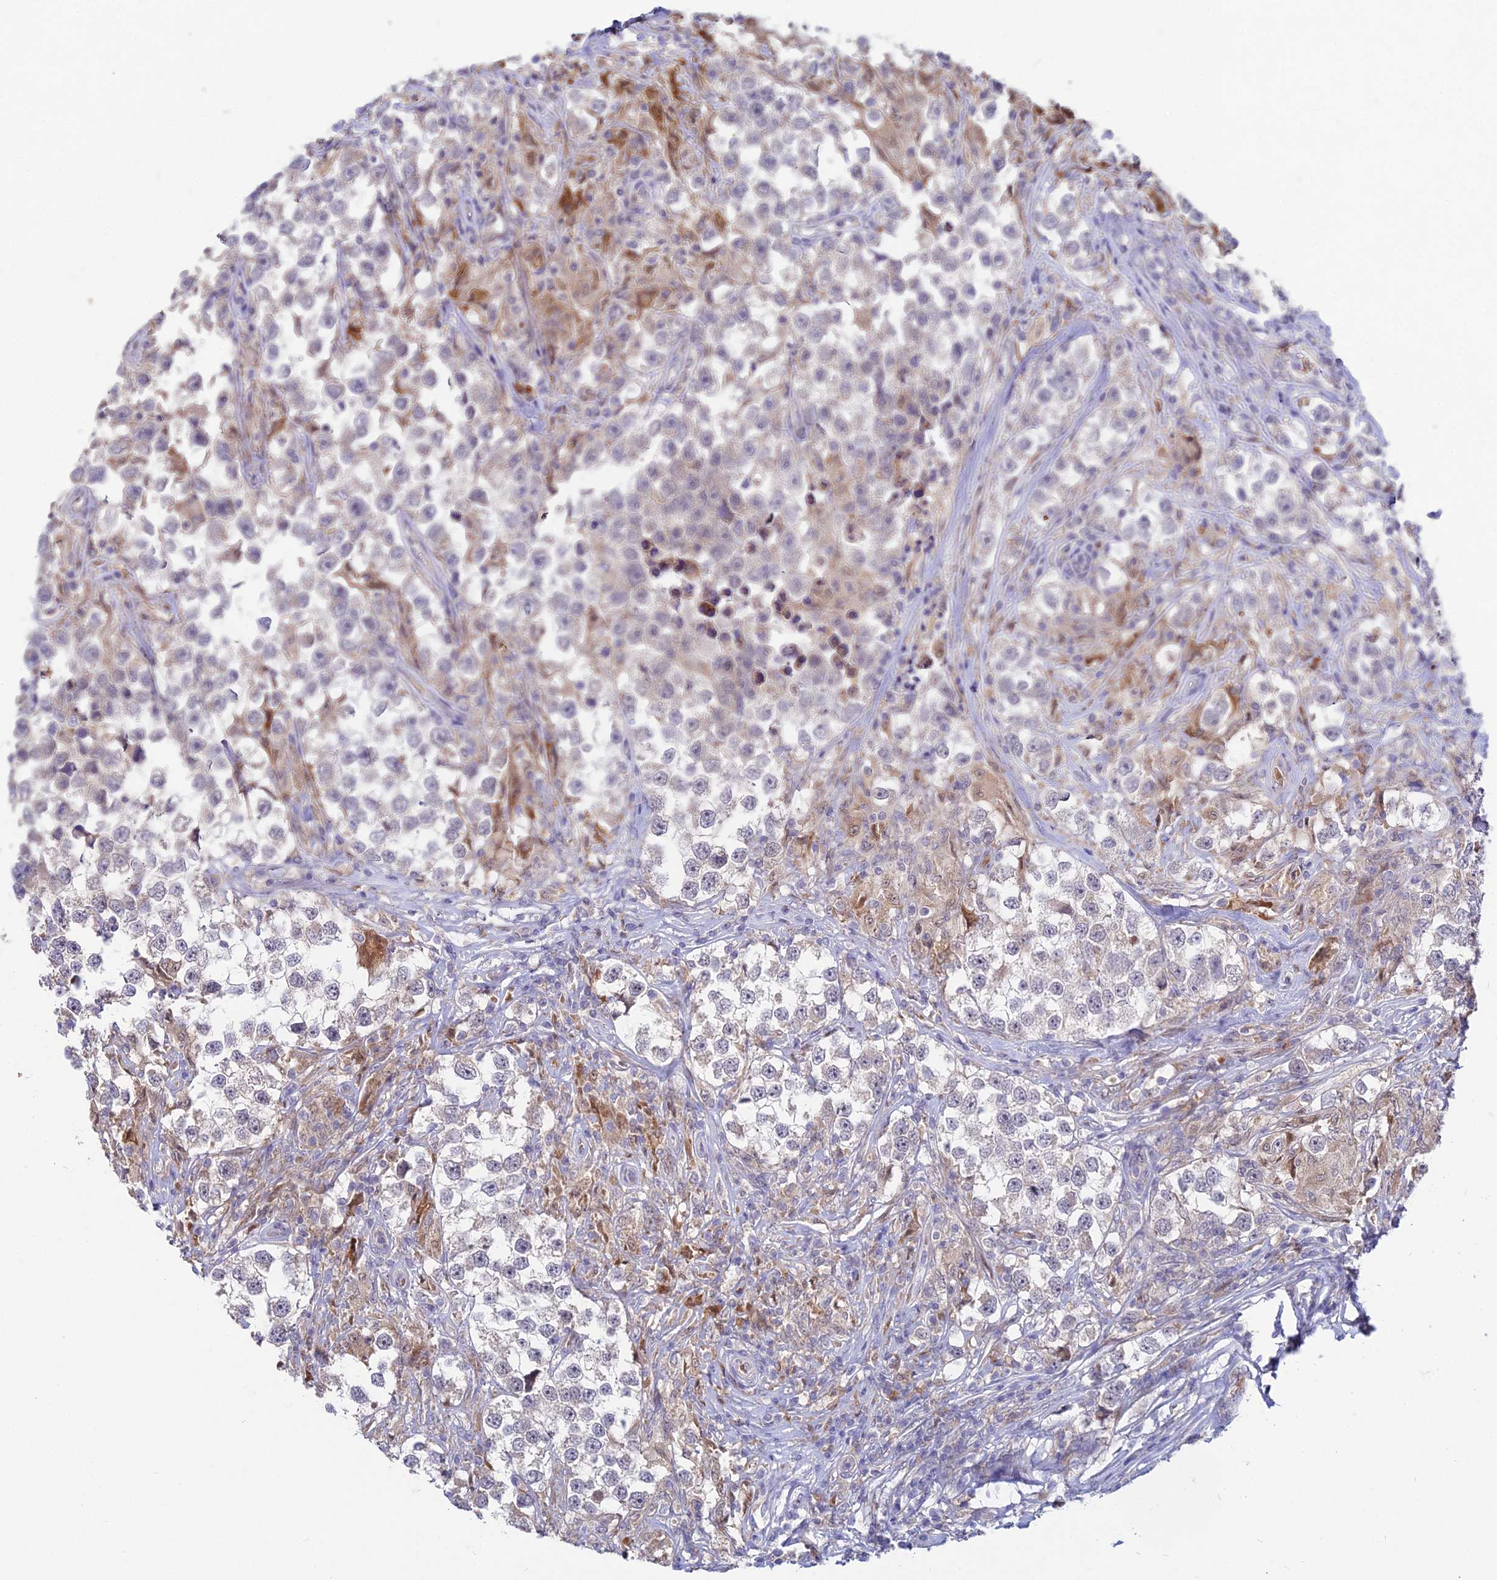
{"staining": {"intensity": "negative", "quantity": "none", "location": "none"}, "tissue": "testis cancer", "cell_type": "Tumor cells", "image_type": "cancer", "snomed": [{"axis": "morphology", "description": "Seminoma, NOS"}, {"axis": "topography", "description": "Testis"}], "caption": "Tumor cells are negative for protein expression in human testis cancer.", "gene": "WDR43", "patient": {"sex": "male", "age": 46}}